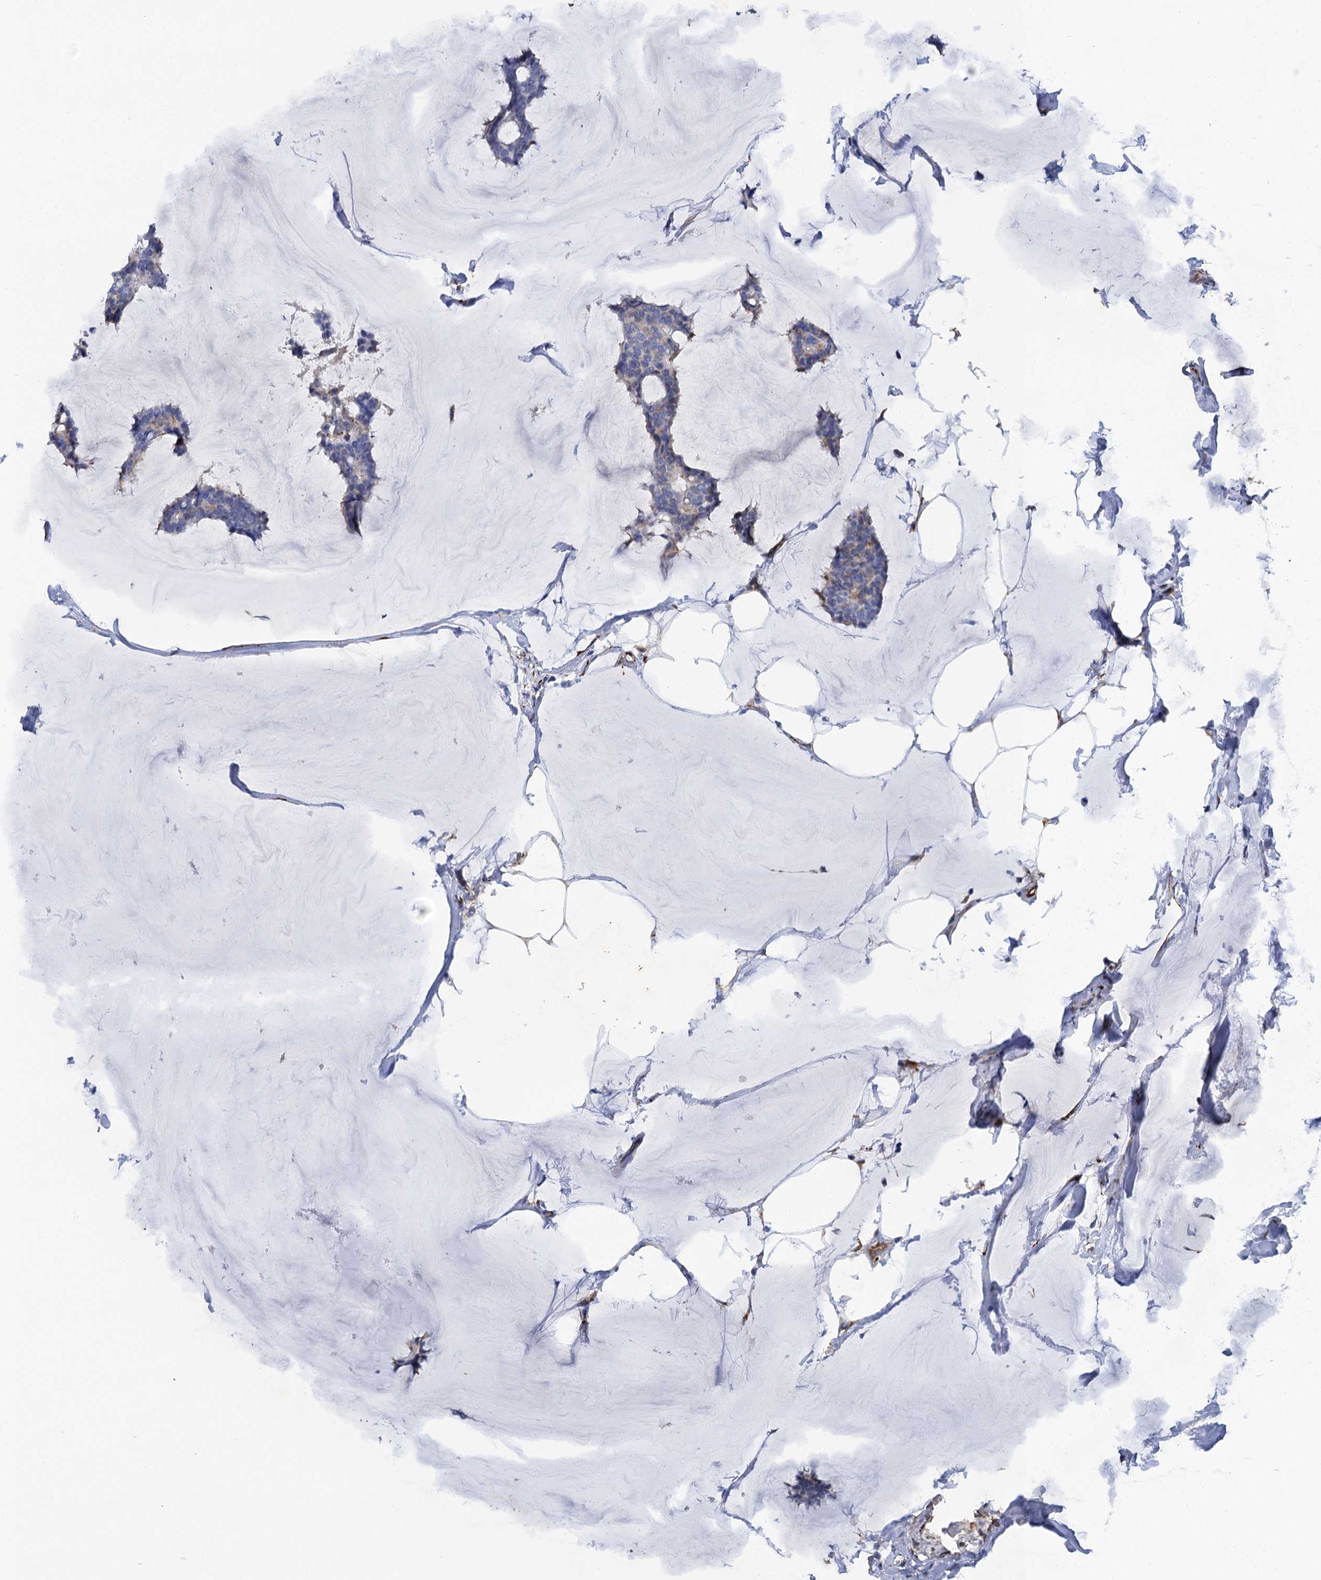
{"staining": {"intensity": "weak", "quantity": "<25%", "location": "cytoplasmic/membranous"}, "tissue": "breast cancer", "cell_type": "Tumor cells", "image_type": "cancer", "snomed": [{"axis": "morphology", "description": "Duct carcinoma"}, {"axis": "topography", "description": "Breast"}], "caption": "Image shows no significant protein staining in tumor cells of invasive ductal carcinoma (breast).", "gene": "POGLUT3", "patient": {"sex": "female", "age": 93}}